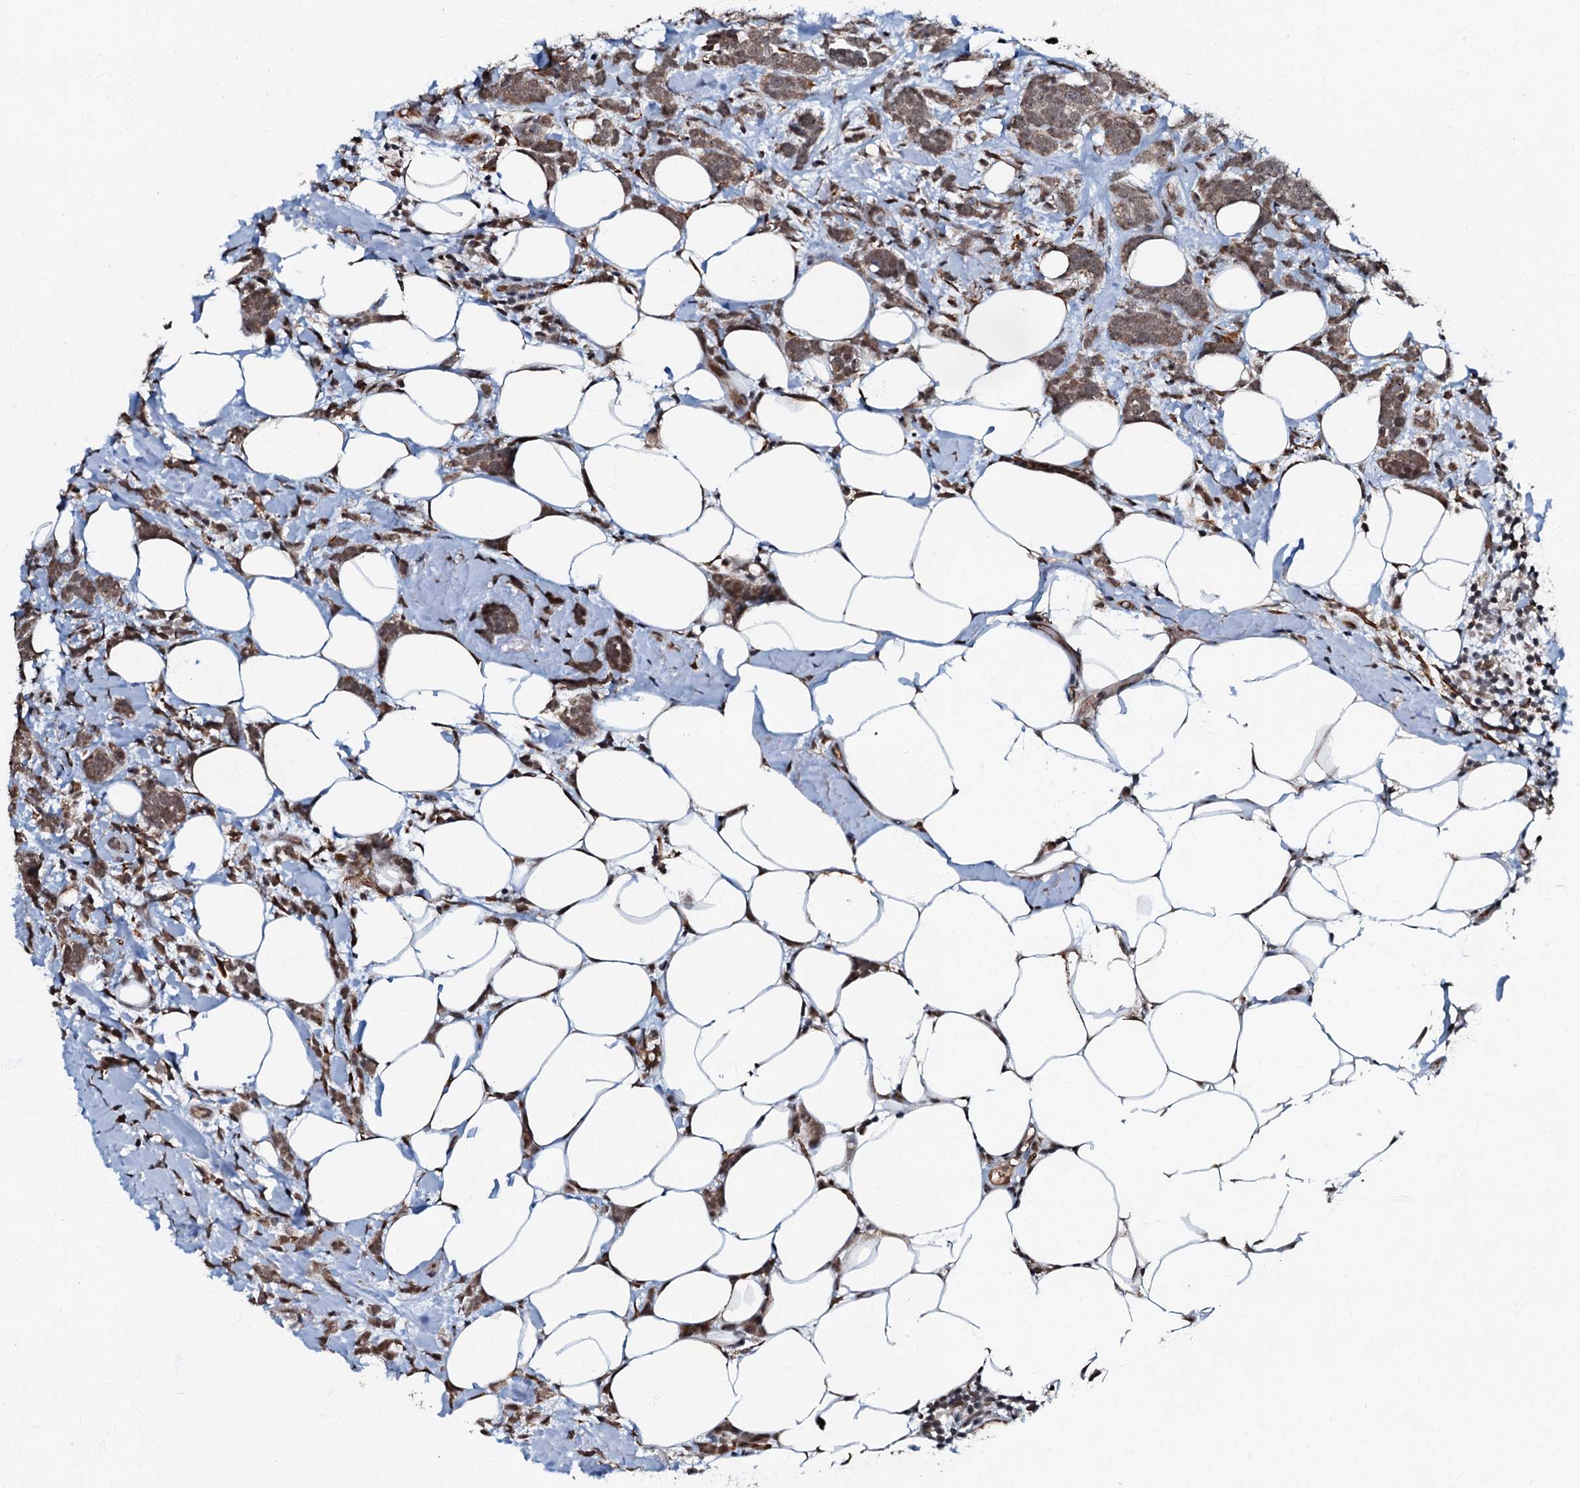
{"staining": {"intensity": "moderate", "quantity": ">75%", "location": "cytoplasmic/membranous,nuclear"}, "tissue": "breast cancer", "cell_type": "Tumor cells", "image_type": "cancer", "snomed": [{"axis": "morphology", "description": "Lobular carcinoma"}, {"axis": "topography", "description": "Breast"}], "caption": "The micrograph demonstrates staining of breast lobular carcinoma, revealing moderate cytoplasmic/membranous and nuclear protein expression (brown color) within tumor cells.", "gene": "C18orf32", "patient": {"sex": "female", "age": 58}}